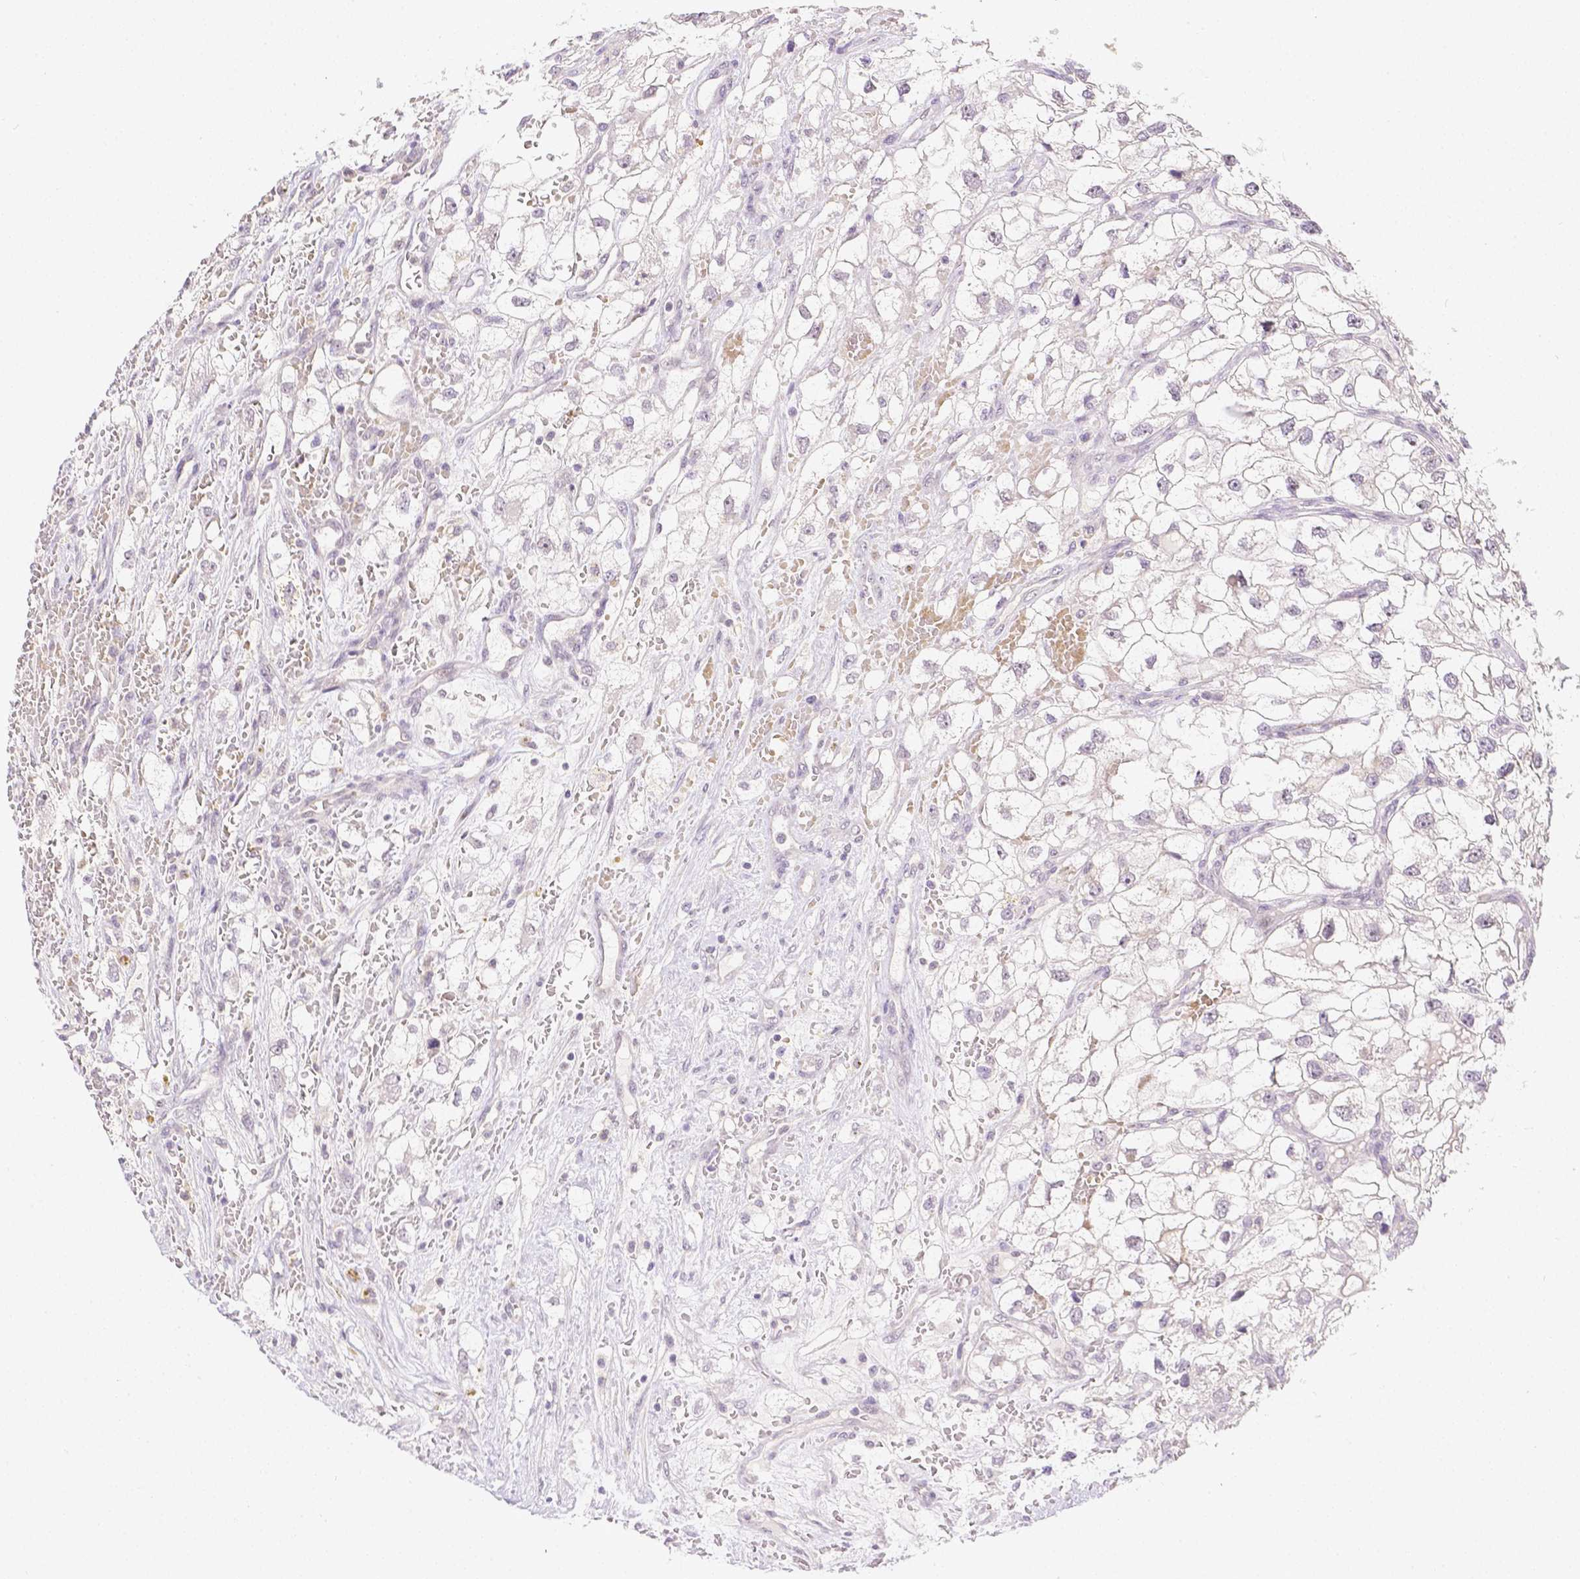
{"staining": {"intensity": "negative", "quantity": "none", "location": "none"}, "tissue": "renal cancer", "cell_type": "Tumor cells", "image_type": "cancer", "snomed": [{"axis": "morphology", "description": "Adenocarcinoma, NOS"}, {"axis": "topography", "description": "Kidney"}], "caption": "There is no significant staining in tumor cells of adenocarcinoma (renal). (DAB immunohistochemistry (IHC) with hematoxylin counter stain).", "gene": "ZNF280B", "patient": {"sex": "male", "age": 59}}